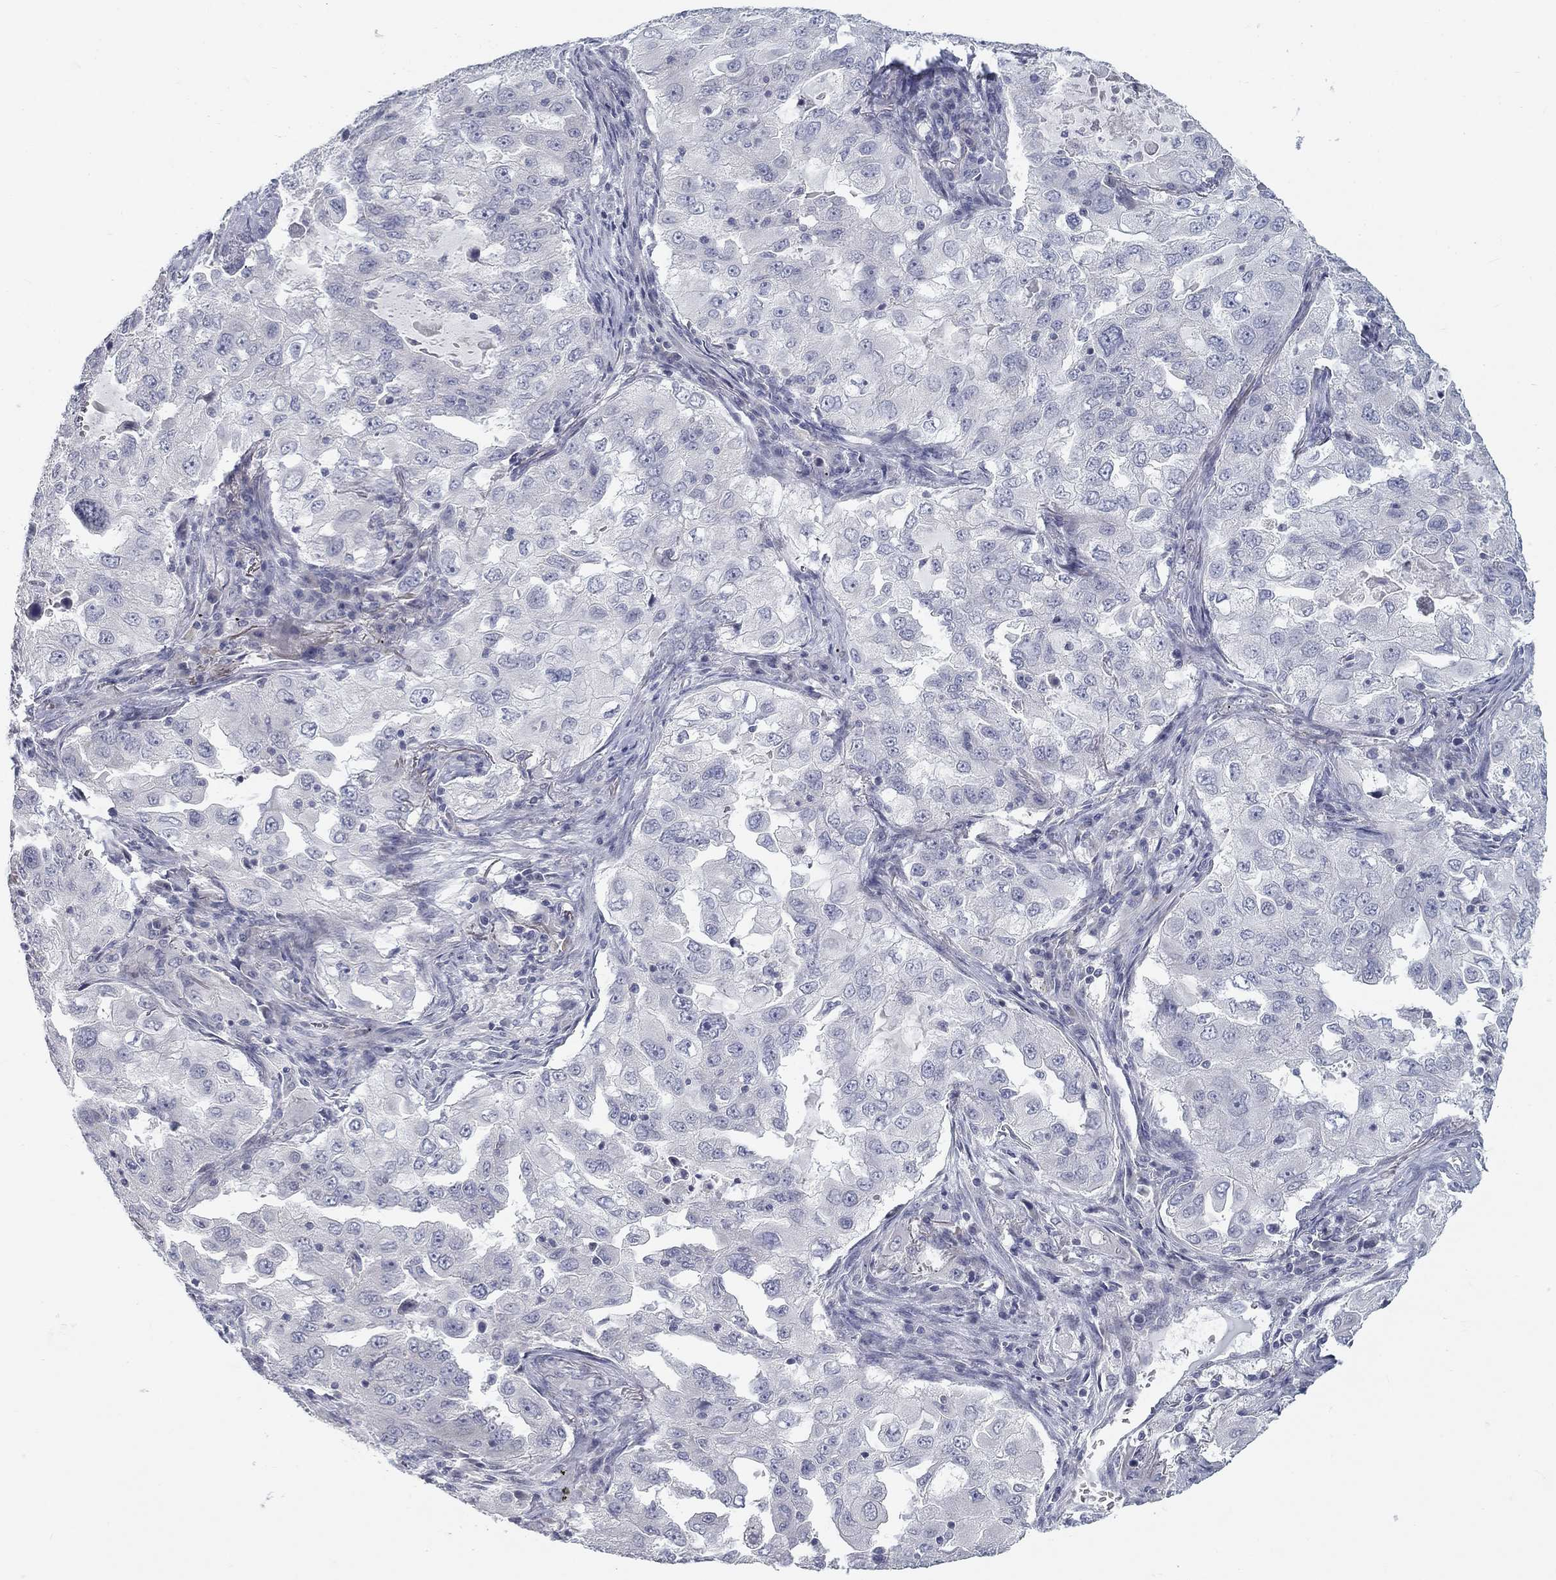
{"staining": {"intensity": "negative", "quantity": "none", "location": "none"}, "tissue": "lung cancer", "cell_type": "Tumor cells", "image_type": "cancer", "snomed": [{"axis": "morphology", "description": "Adenocarcinoma, NOS"}, {"axis": "topography", "description": "Lung"}], "caption": "This is an IHC histopathology image of lung cancer. There is no positivity in tumor cells.", "gene": "ATP1A3", "patient": {"sex": "female", "age": 61}}